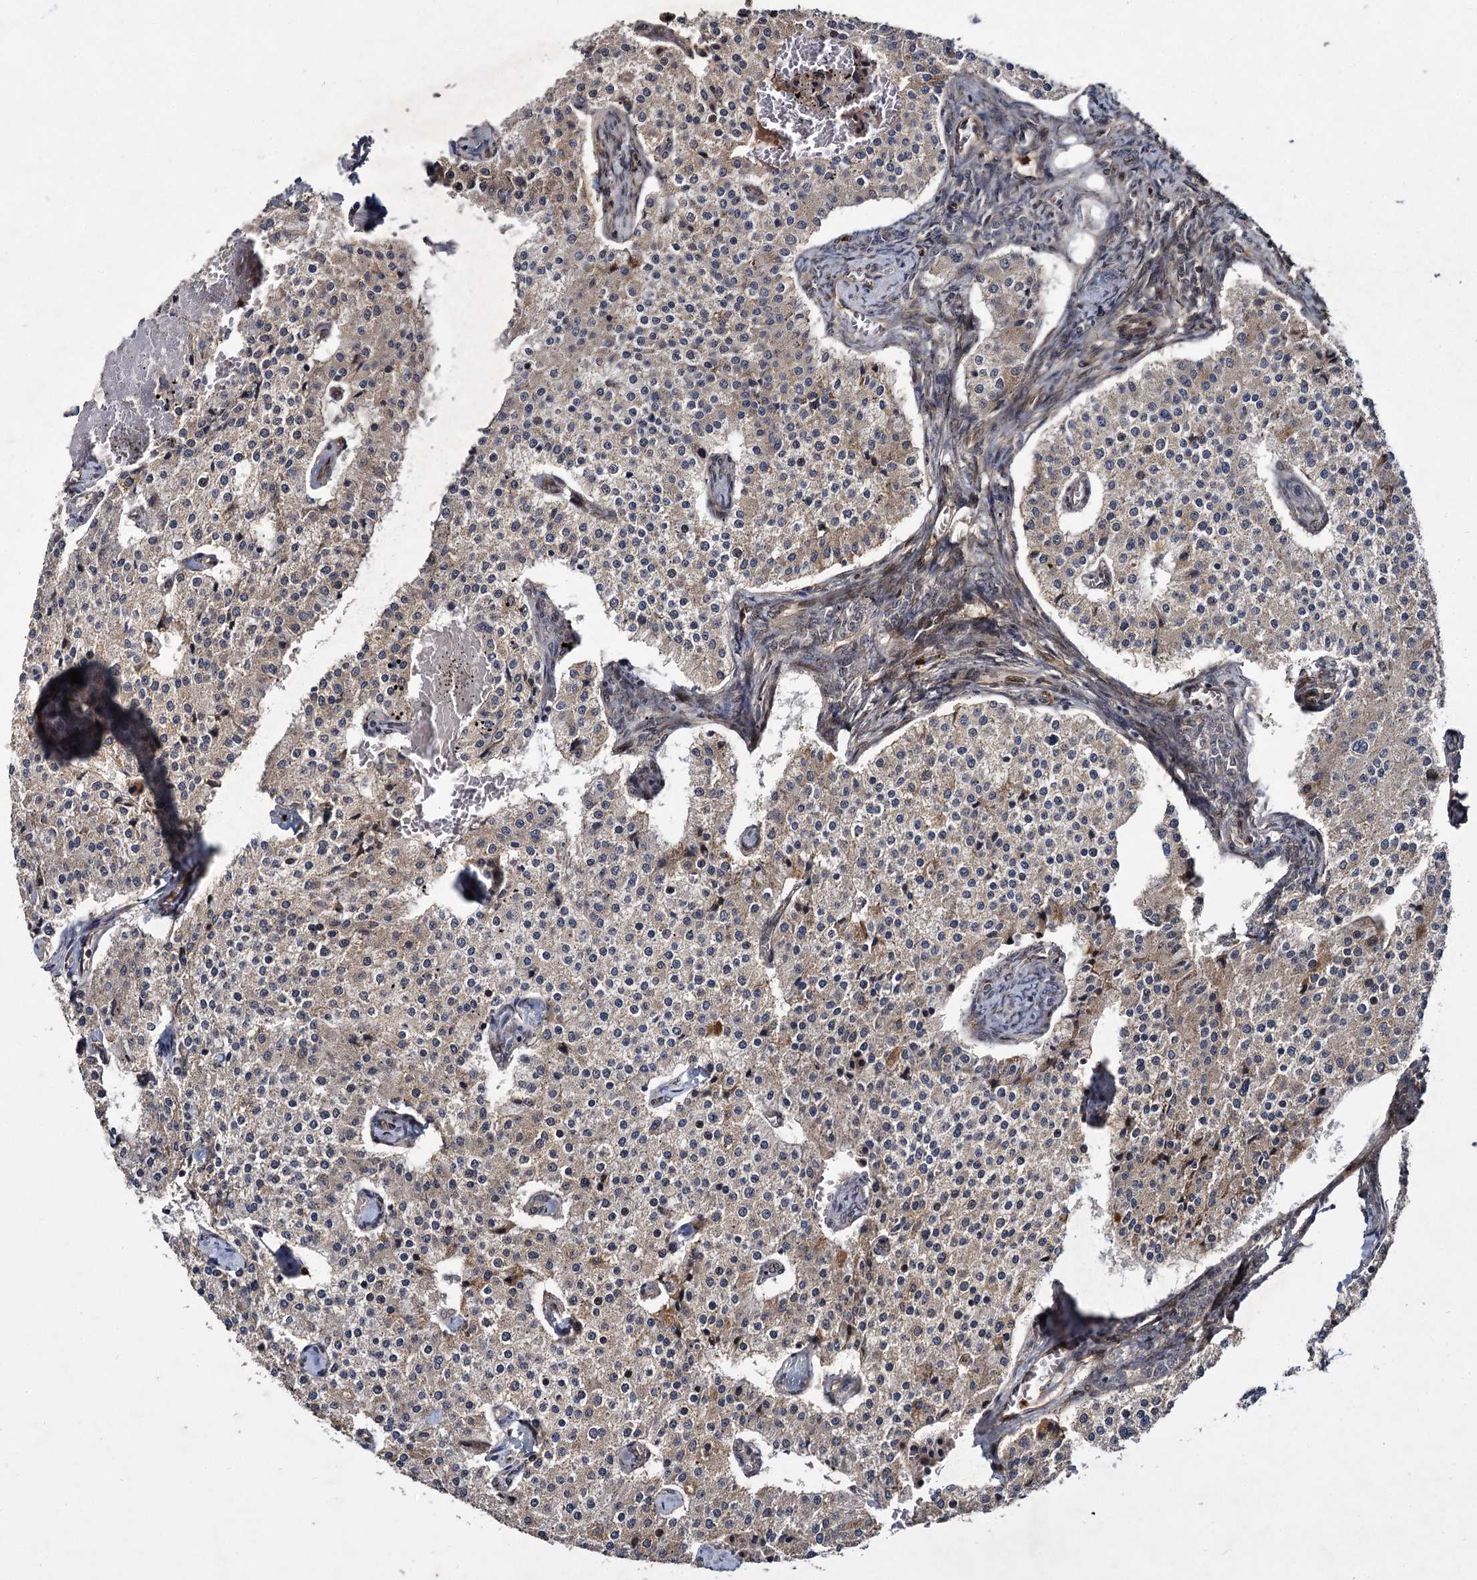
{"staining": {"intensity": "weak", "quantity": "<25%", "location": "cytoplasmic/membranous"}, "tissue": "carcinoid", "cell_type": "Tumor cells", "image_type": "cancer", "snomed": [{"axis": "morphology", "description": "Carcinoid, malignant, NOS"}, {"axis": "topography", "description": "Colon"}], "caption": "IHC photomicrograph of human malignant carcinoid stained for a protein (brown), which reveals no staining in tumor cells. Brightfield microscopy of IHC stained with DAB (brown) and hematoxylin (blue), captured at high magnification.", "gene": "DCP1B", "patient": {"sex": "female", "age": 52}}